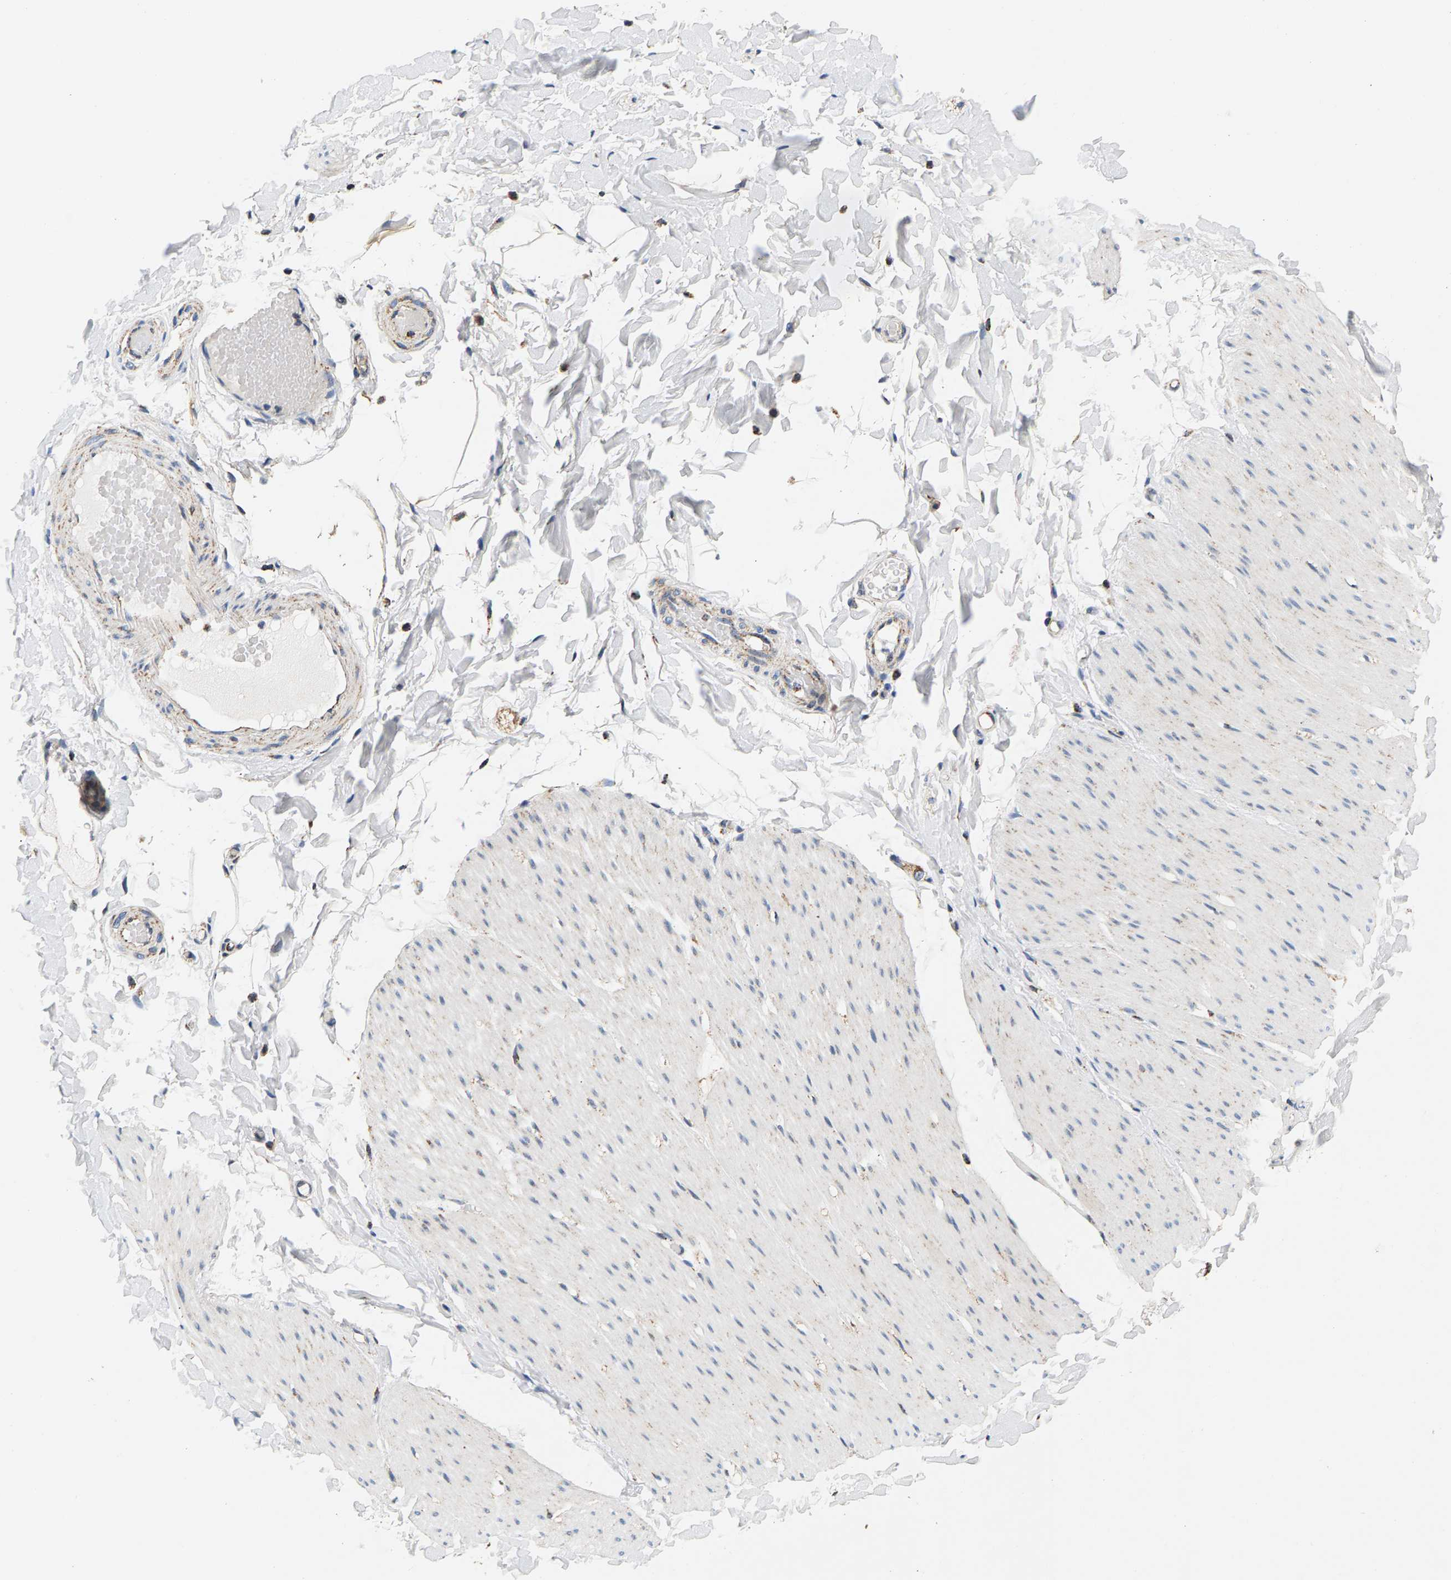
{"staining": {"intensity": "weak", "quantity": "<25%", "location": "cytoplasmic/membranous"}, "tissue": "smooth muscle", "cell_type": "Smooth muscle cells", "image_type": "normal", "snomed": [{"axis": "morphology", "description": "Normal tissue, NOS"}, {"axis": "topography", "description": "Smooth muscle"}, {"axis": "topography", "description": "Colon"}], "caption": "Immunohistochemistry (IHC) micrograph of normal smooth muscle: smooth muscle stained with DAB (3,3'-diaminobenzidine) reveals no significant protein expression in smooth muscle cells. Nuclei are stained in blue.", "gene": "PDE1A", "patient": {"sex": "male", "age": 67}}